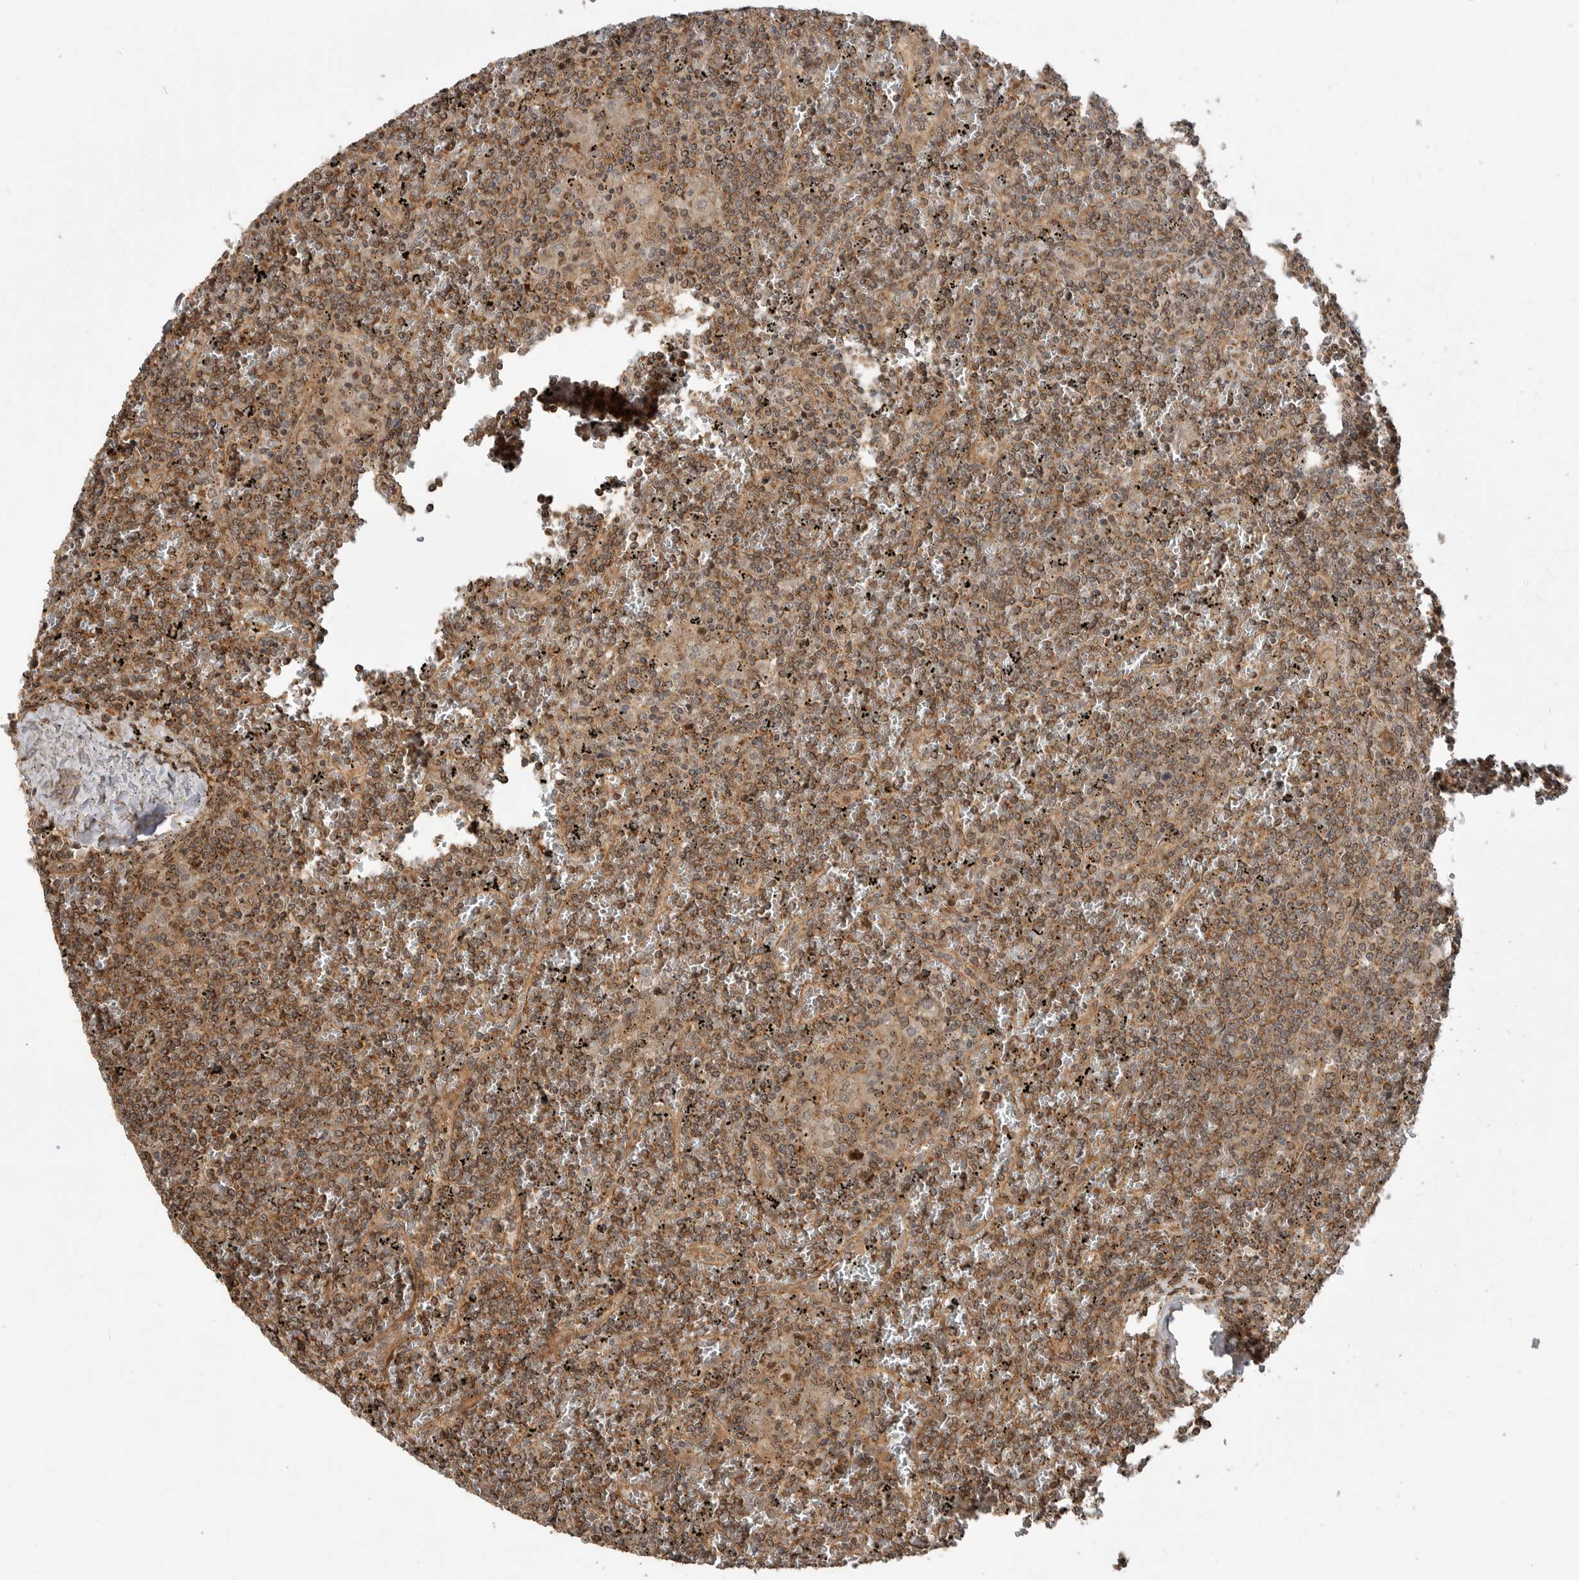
{"staining": {"intensity": "moderate", "quantity": ">75%", "location": "cytoplasmic/membranous"}, "tissue": "lymphoma", "cell_type": "Tumor cells", "image_type": "cancer", "snomed": [{"axis": "morphology", "description": "Malignant lymphoma, non-Hodgkin's type, Low grade"}, {"axis": "topography", "description": "Spleen"}], "caption": "High-magnification brightfield microscopy of lymphoma stained with DAB (brown) and counterstained with hematoxylin (blue). tumor cells exhibit moderate cytoplasmic/membranous staining is seen in approximately>75% of cells.", "gene": "ADPRS", "patient": {"sex": "female", "age": 19}}